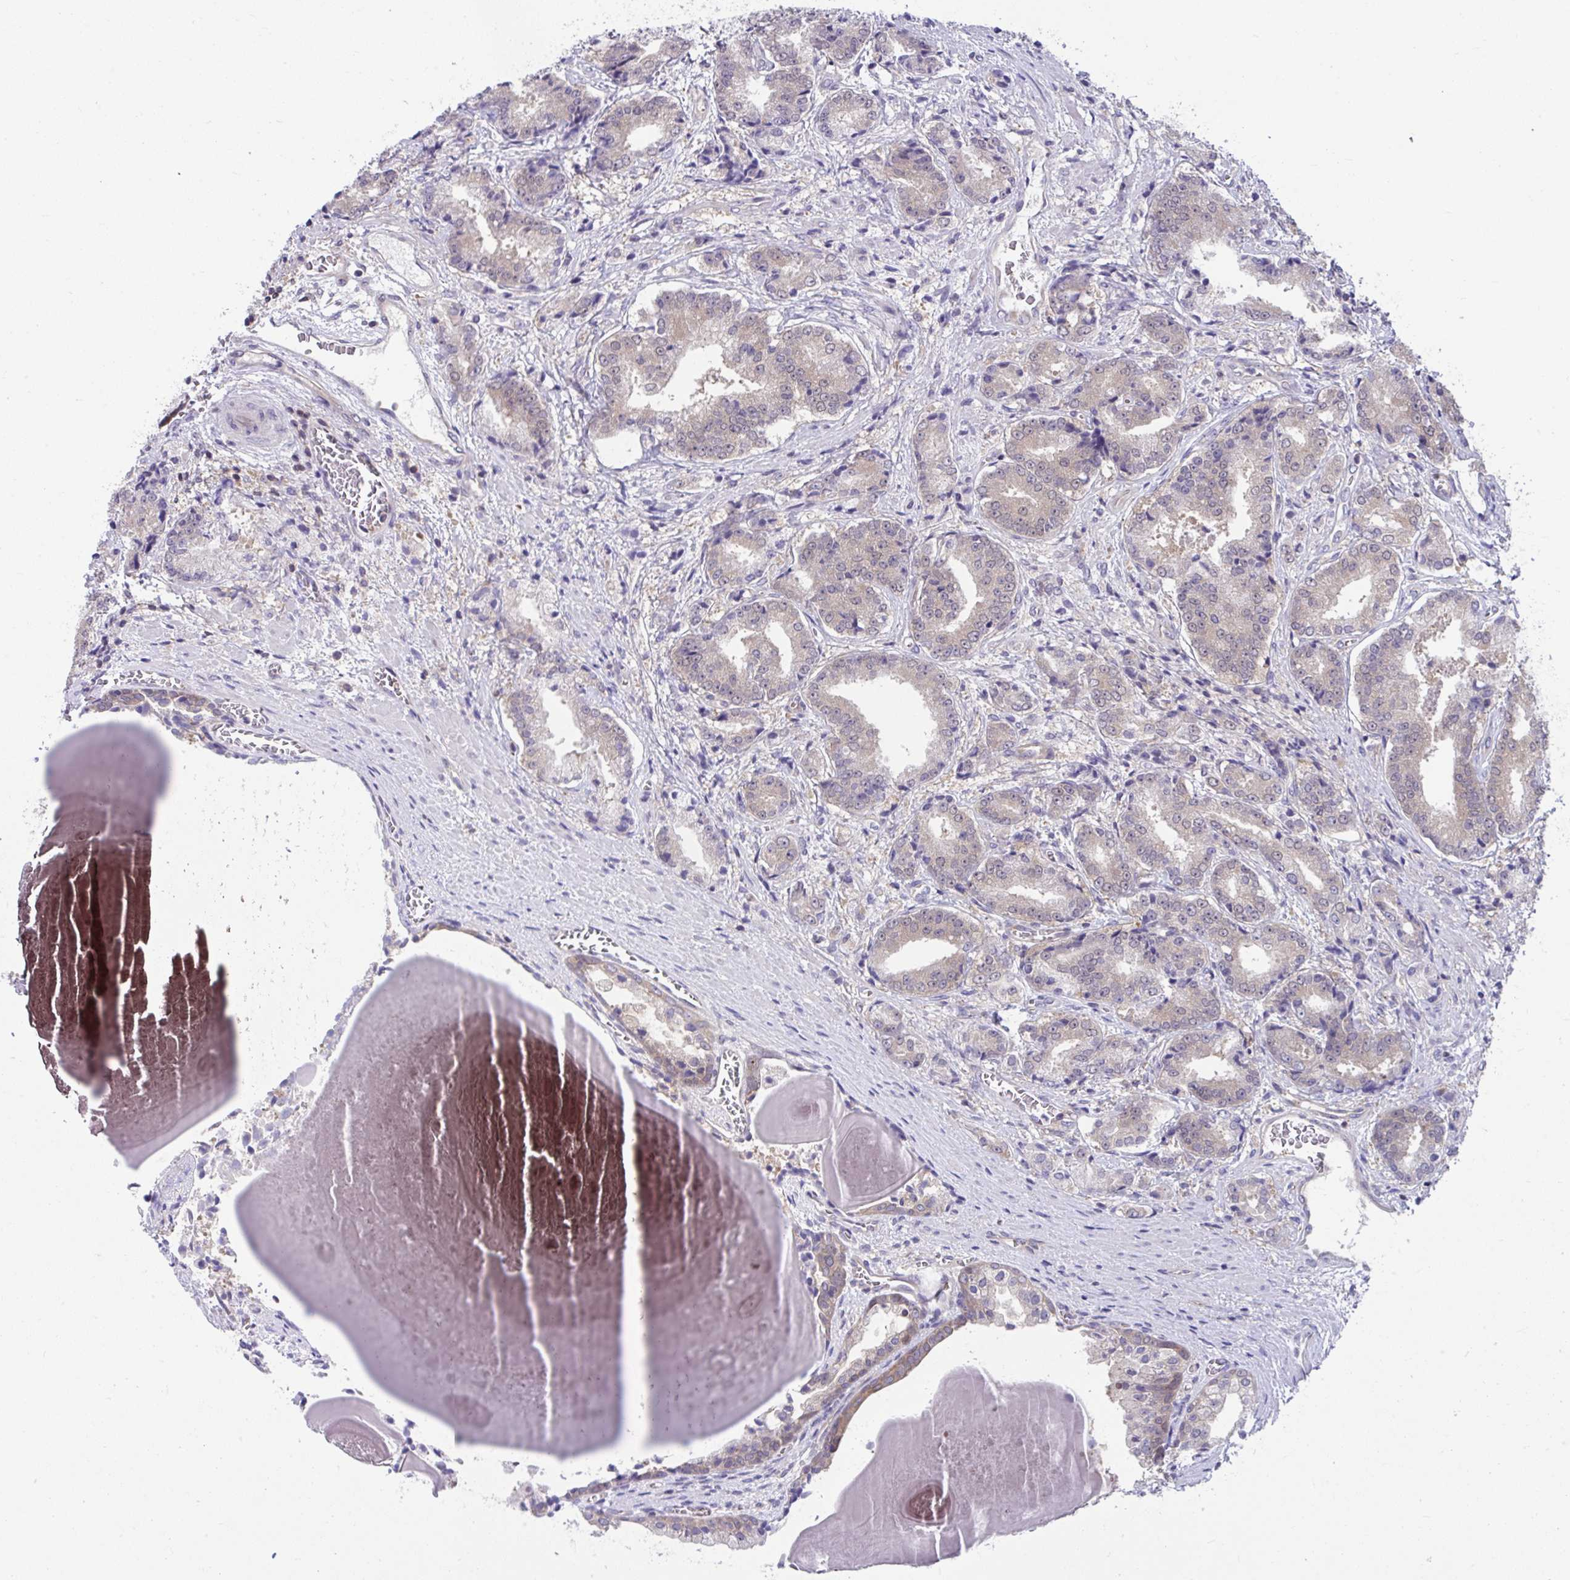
{"staining": {"intensity": "weak", "quantity": "<25%", "location": "cytoplasmic/membranous"}, "tissue": "prostate cancer", "cell_type": "Tumor cells", "image_type": "cancer", "snomed": [{"axis": "morphology", "description": "Adenocarcinoma, High grade"}, {"axis": "topography", "description": "Prostate and seminal vesicle, NOS"}], "caption": "This photomicrograph is of high-grade adenocarcinoma (prostate) stained with immunohistochemistry to label a protein in brown with the nuclei are counter-stained blue. There is no expression in tumor cells. (DAB immunohistochemistry visualized using brightfield microscopy, high magnification).", "gene": "PCDHB7", "patient": {"sex": "male", "age": 61}}